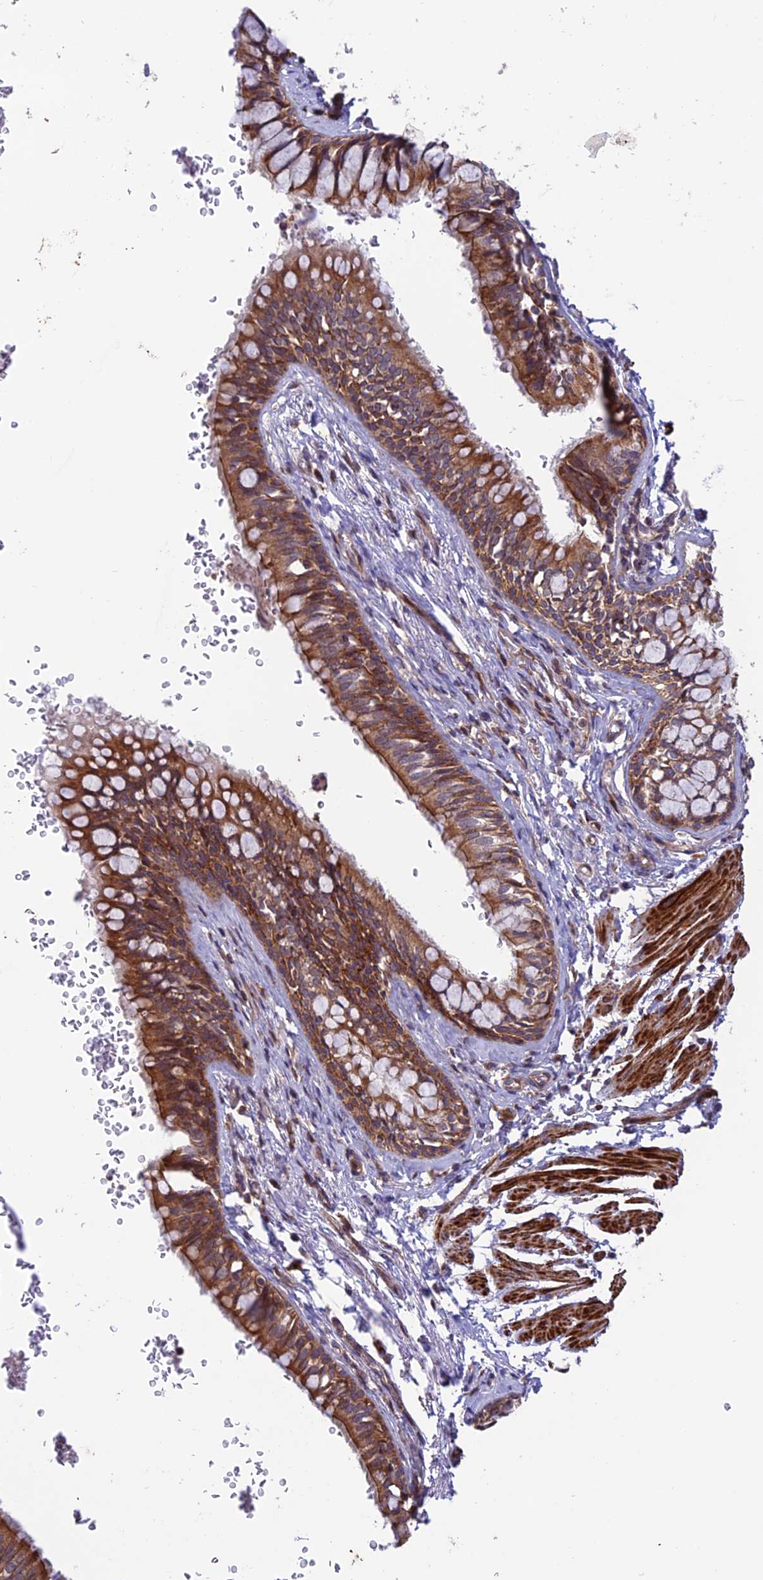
{"staining": {"intensity": "moderate", "quantity": ">75%", "location": "cytoplasmic/membranous"}, "tissue": "bronchus", "cell_type": "Respiratory epithelial cells", "image_type": "normal", "snomed": [{"axis": "morphology", "description": "Normal tissue, NOS"}, {"axis": "topography", "description": "Cartilage tissue"}, {"axis": "topography", "description": "Bronchus"}], "caption": "An immunohistochemistry (IHC) photomicrograph of normal tissue is shown. Protein staining in brown labels moderate cytoplasmic/membranous positivity in bronchus within respiratory epithelial cells.", "gene": "TNIP3", "patient": {"sex": "female", "age": 36}}